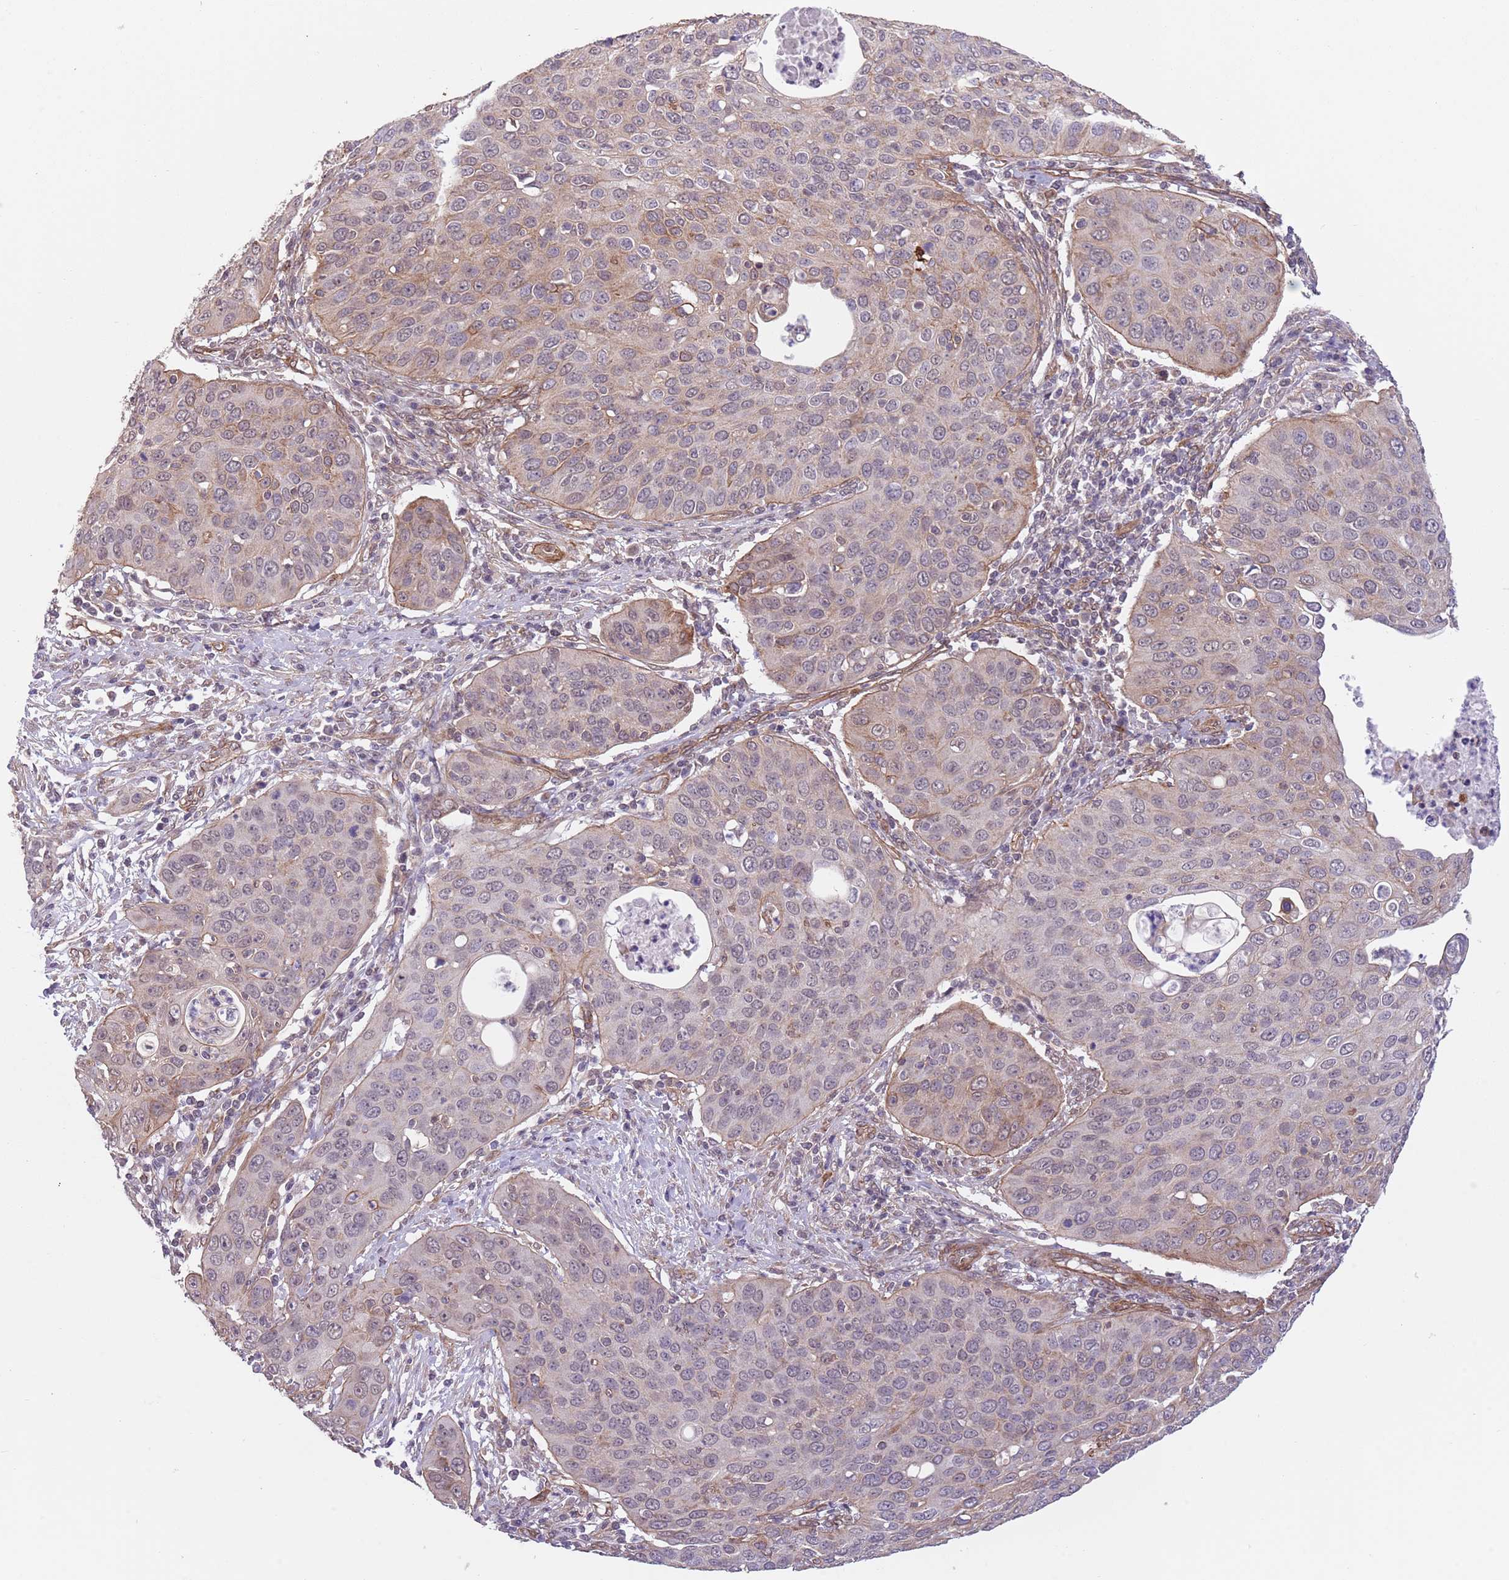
{"staining": {"intensity": "moderate", "quantity": "25%-75%", "location": "cytoplasmic/membranous"}, "tissue": "cervical cancer", "cell_type": "Tumor cells", "image_type": "cancer", "snomed": [{"axis": "morphology", "description": "Squamous cell carcinoma, NOS"}, {"axis": "topography", "description": "Cervix"}], "caption": "Immunohistochemistry of squamous cell carcinoma (cervical) exhibits medium levels of moderate cytoplasmic/membranous positivity in about 25%-75% of tumor cells.", "gene": "CREBZF", "patient": {"sex": "female", "age": 36}}